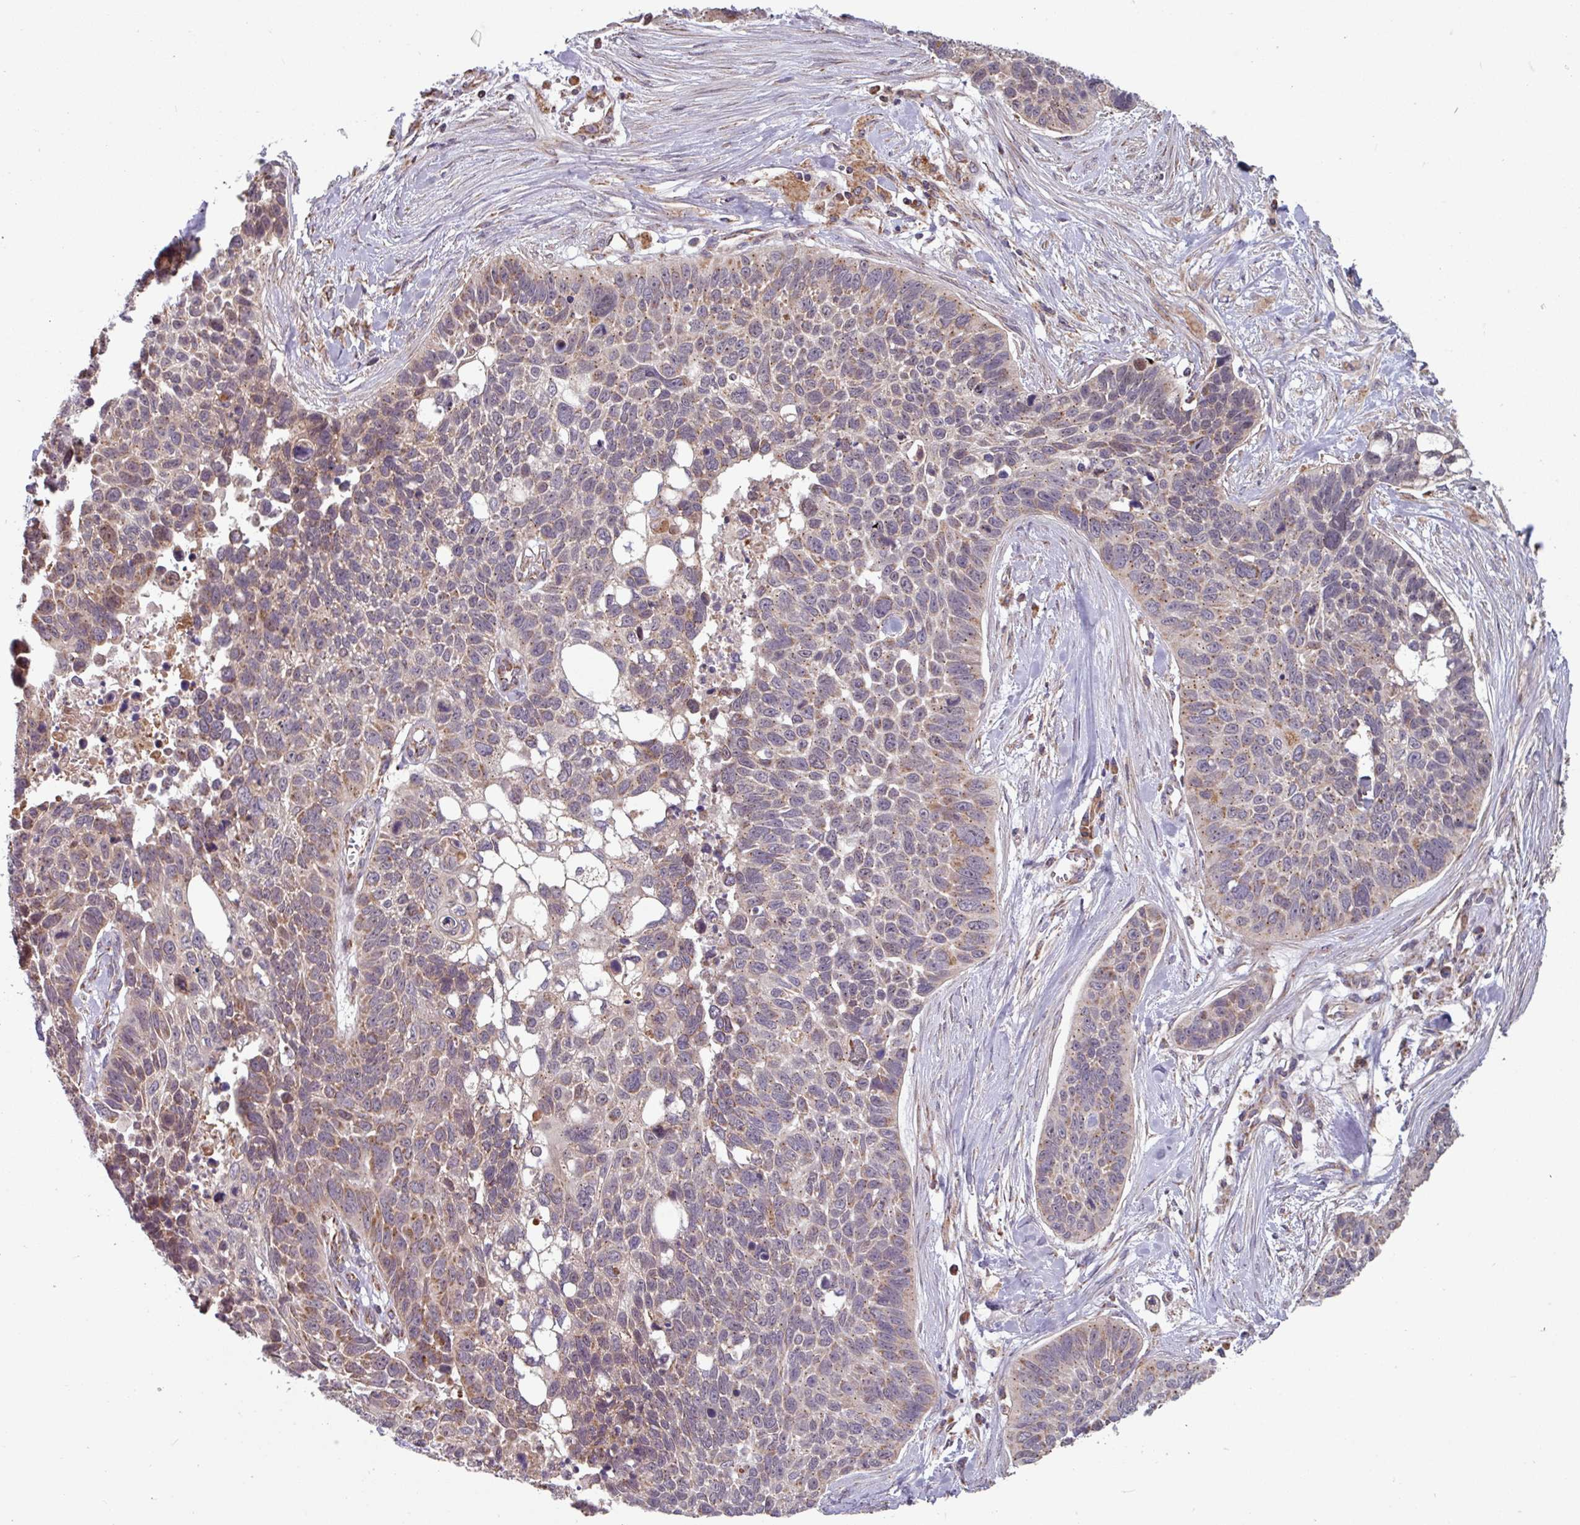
{"staining": {"intensity": "weak", "quantity": "25%-75%", "location": "cytoplasmic/membranous"}, "tissue": "lung cancer", "cell_type": "Tumor cells", "image_type": "cancer", "snomed": [{"axis": "morphology", "description": "Squamous cell carcinoma, NOS"}, {"axis": "topography", "description": "Lung"}], "caption": "Lung cancer tissue reveals weak cytoplasmic/membranous expression in about 25%-75% of tumor cells, visualized by immunohistochemistry. Immunohistochemistry stains the protein in brown and the nuclei are stained blue.", "gene": "COX7C", "patient": {"sex": "male", "age": 62}}